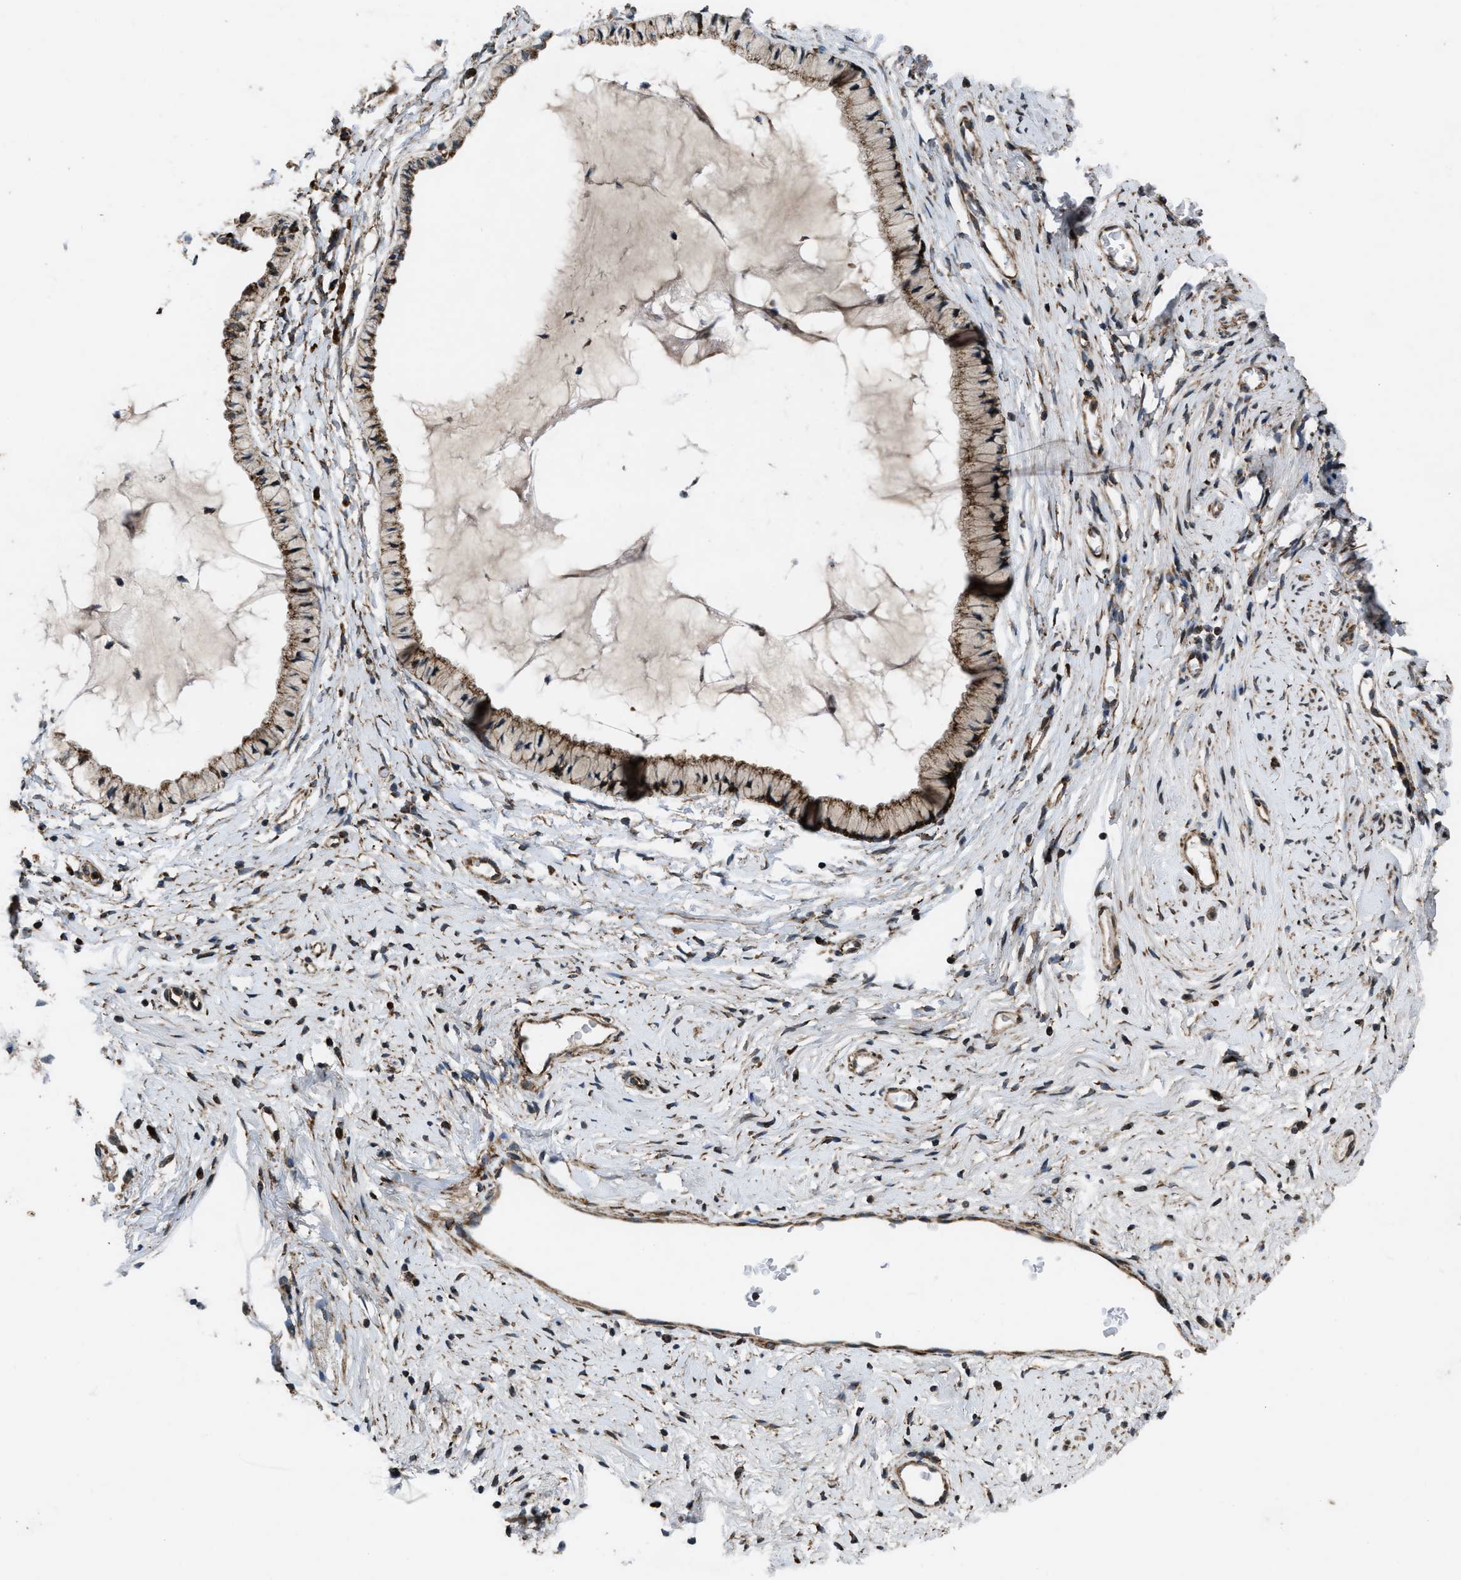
{"staining": {"intensity": "moderate", "quantity": ">75%", "location": "cytoplasmic/membranous"}, "tissue": "cervix", "cell_type": "Glandular cells", "image_type": "normal", "snomed": [{"axis": "morphology", "description": "Normal tissue, NOS"}, {"axis": "topography", "description": "Cervix"}], "caption": "Immunohistochemistry (IHC) staining of unremarkable cervix, which exhibits medium levels of moderate cytoplasmic/membranous expression in approximately >75% of glandular cells indicating moderate cytoplasmic/membranous protein staining. The staining was performed using DAB (3,3'-diaminobenzidine) (brown) for protein detection and nuclei were counterstained in hematoxylin (blue).", "gene": "PER3", "patient": {"sex": "female", "age": 77}}